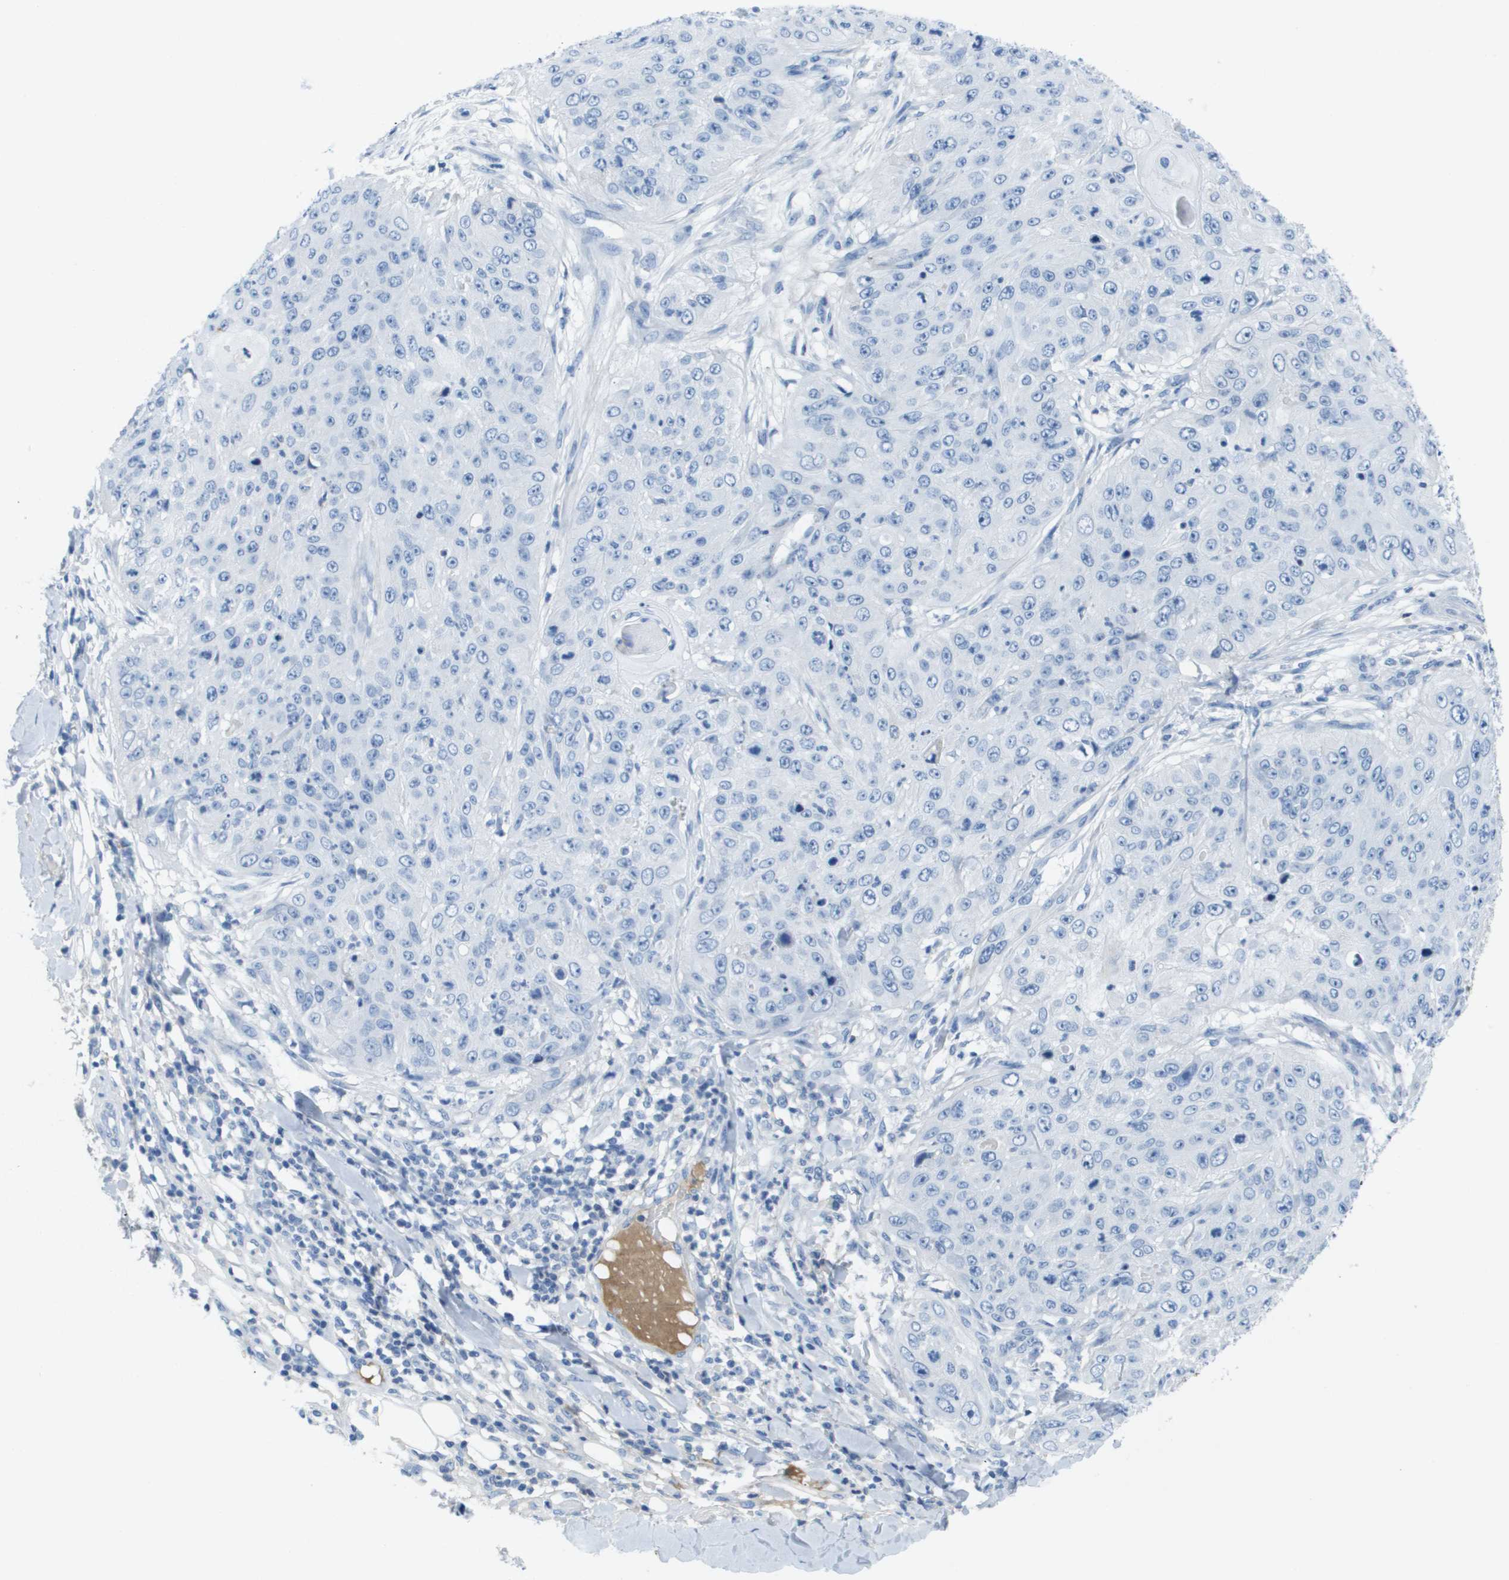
{"staining": {"intensity": "negative", "quantity": "none", "location": "none"}, "tissue": "skin cancer", "cell_type": "Tumor cells", "image_type": "cancer", "snomed": [{"axis": "morphology", "description": "Squamous cell carcinoma, NOS"}, {"axis": "topography", "description": "Skin"}], "caption": "Human skin cancer stained for a protein using immunohistochemistry (IHC) displays no staining in tumor cells.", "gene": "GPR18", "patient": {"sex": "female", "age": 80}}